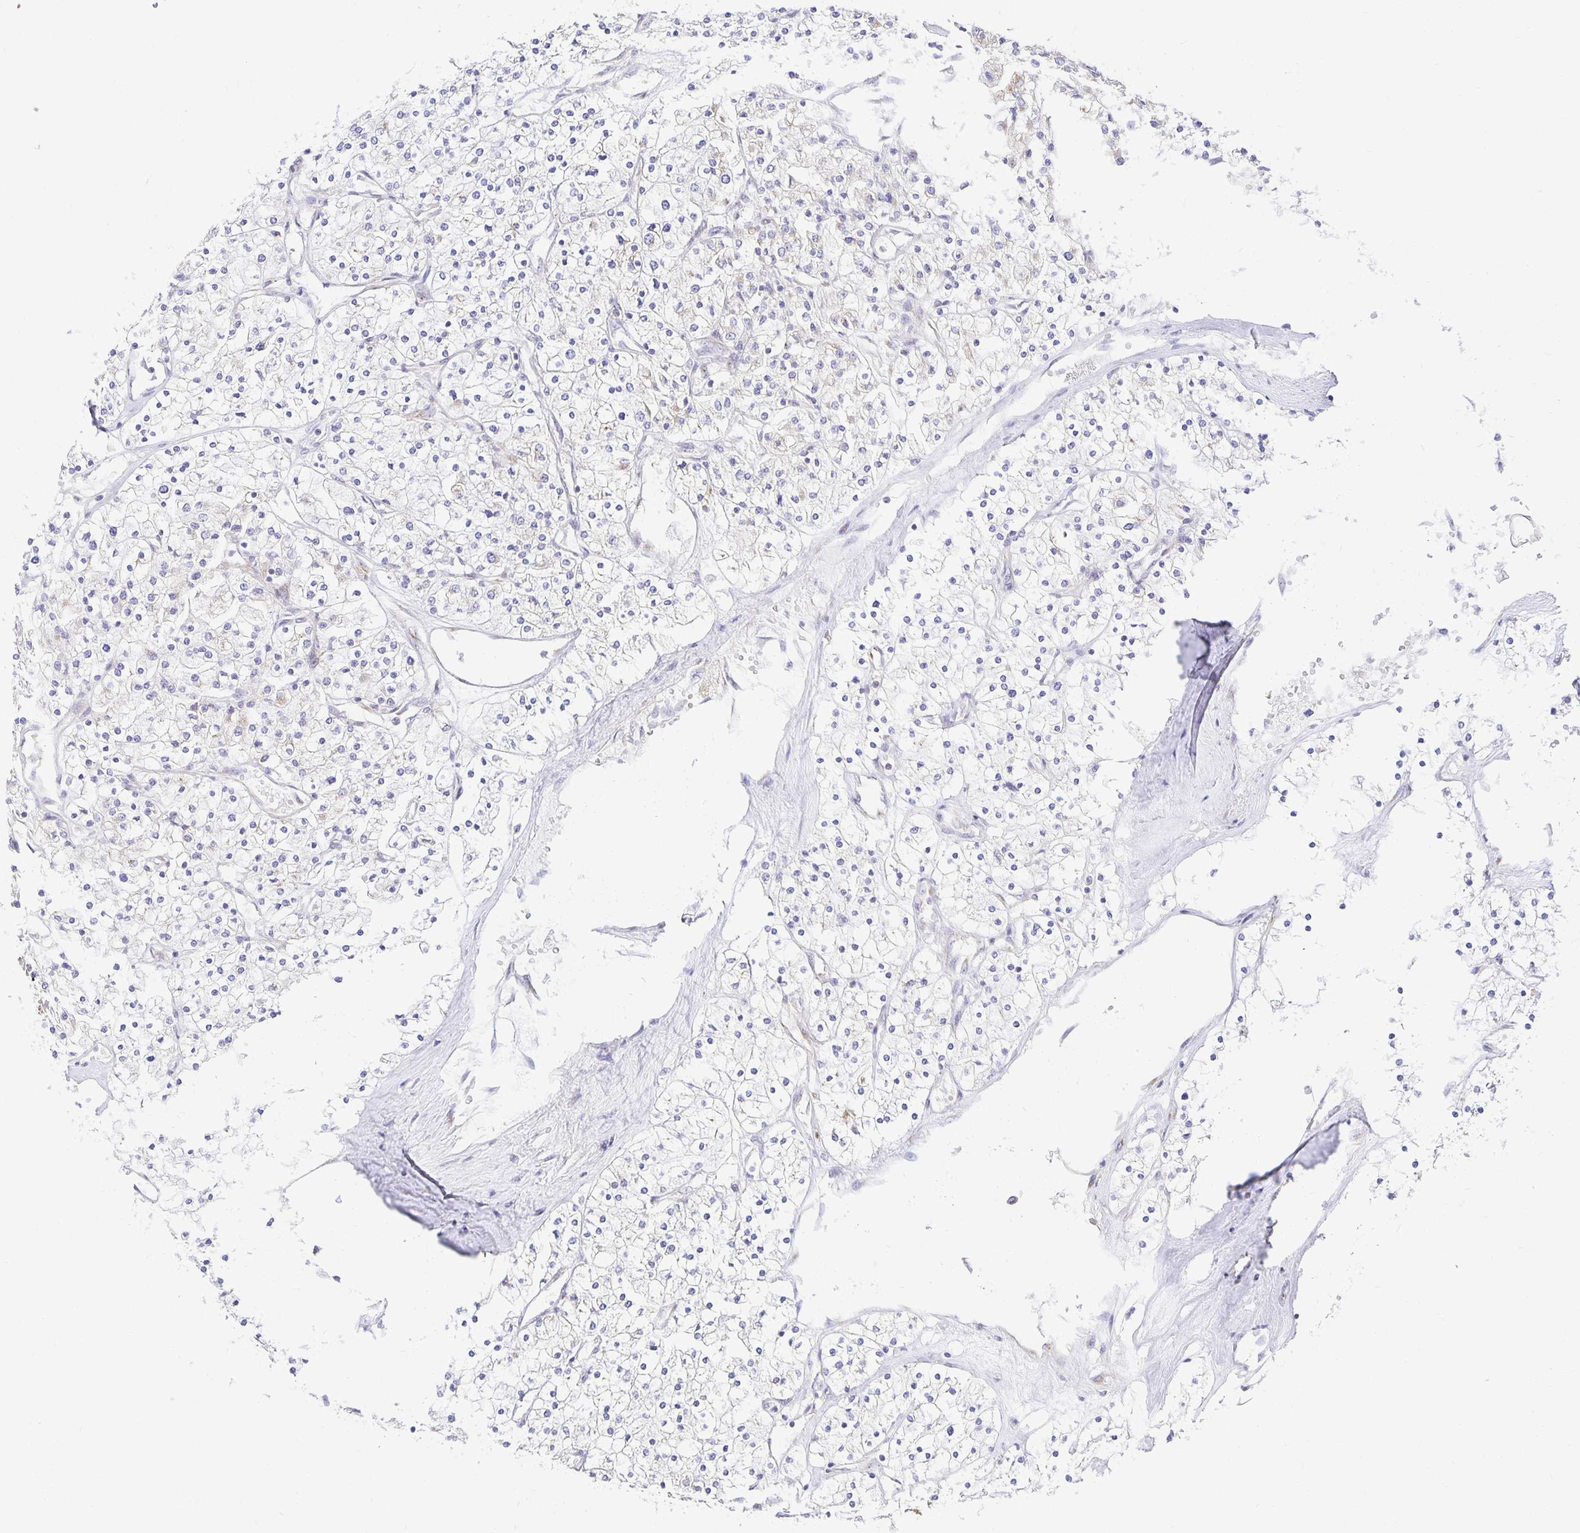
{"staining": {"intensity": "negative", "quantity": "none", "location": "none"}, "tissue": "renal cancer", "cell_type": "Tumor cells", "image_type": "cancer", "snomed": [{"axis": "morphology", "description": "Adenocarcinoma, NOS"}, {"axis": "topography", "description": "Kidney"}], "caption": "An immunohistochemistry (IHC) histopathology image of adenocarcinoma (renal) is shown. There is no staining in tumor cells of adenocarcinoma (renal). The staining was performed using DAB to visualize the protein expression in brown, while the nuclei were stained in blue with hematoxylin (Magnification: 20x).", "gene": "USO1", "patient": {"sex": "male", "age": 80}}